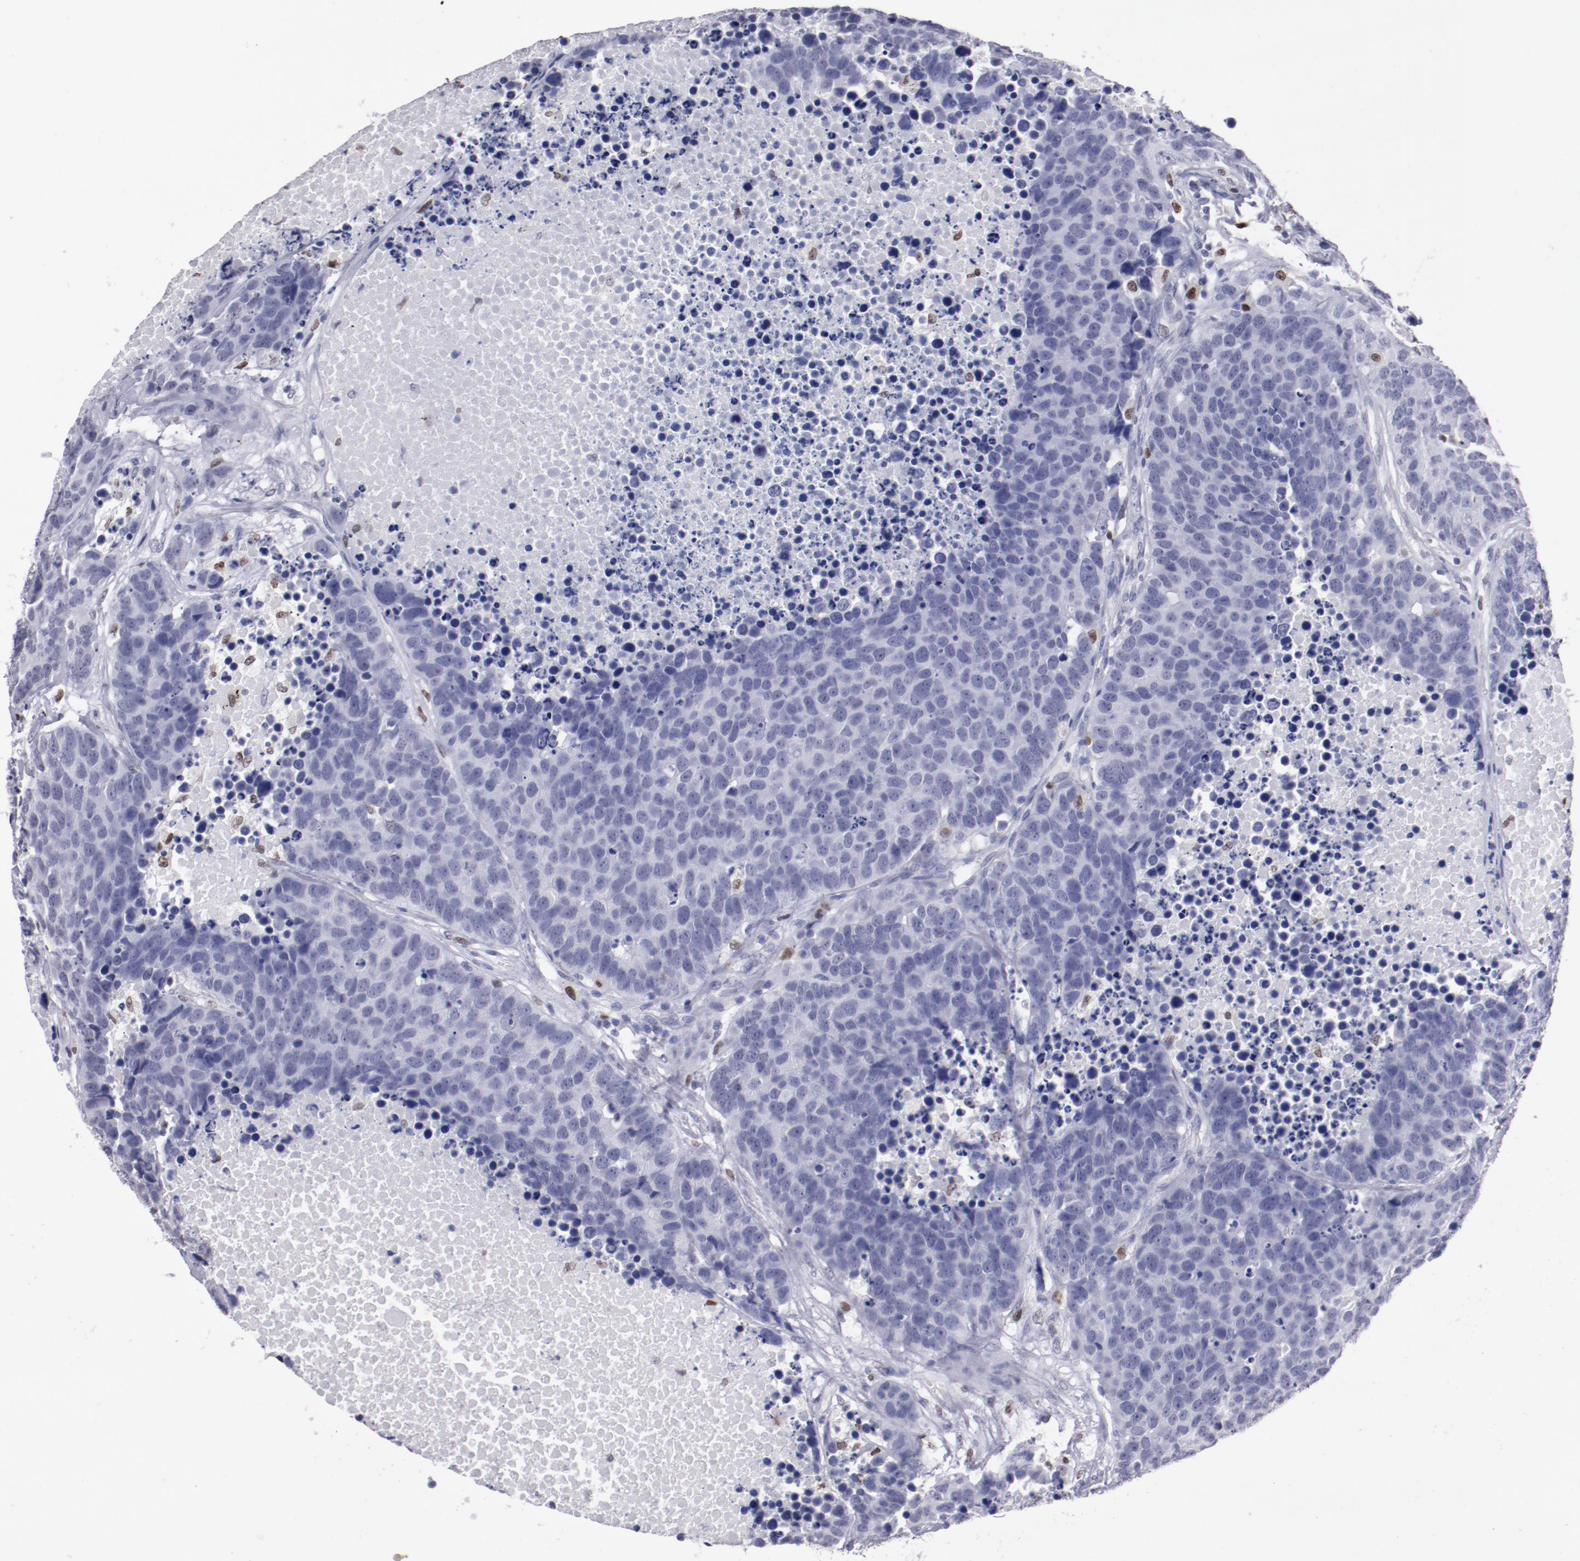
{"staining": {"intensity": "negative", "quantity": "none", "location": "none"}, "tissue": "carcinoid", "cell_type": "Tumor cells", "image_type": "cancer", "snomed": [{"axis": "morphology", "description": "Carcinoid, malignant, NOS"}, {"axis": "topography", "description": "Lung"}], "caption": "A high-resolution histopathology image shows immunohistochemistry (IHC) staining of carcinoid, which demonstrates no significant positivity in tumor cells. Nuclei are stained in blue.", "gene": "IRF8", "patient": {"sex": "male", "age": 60}}